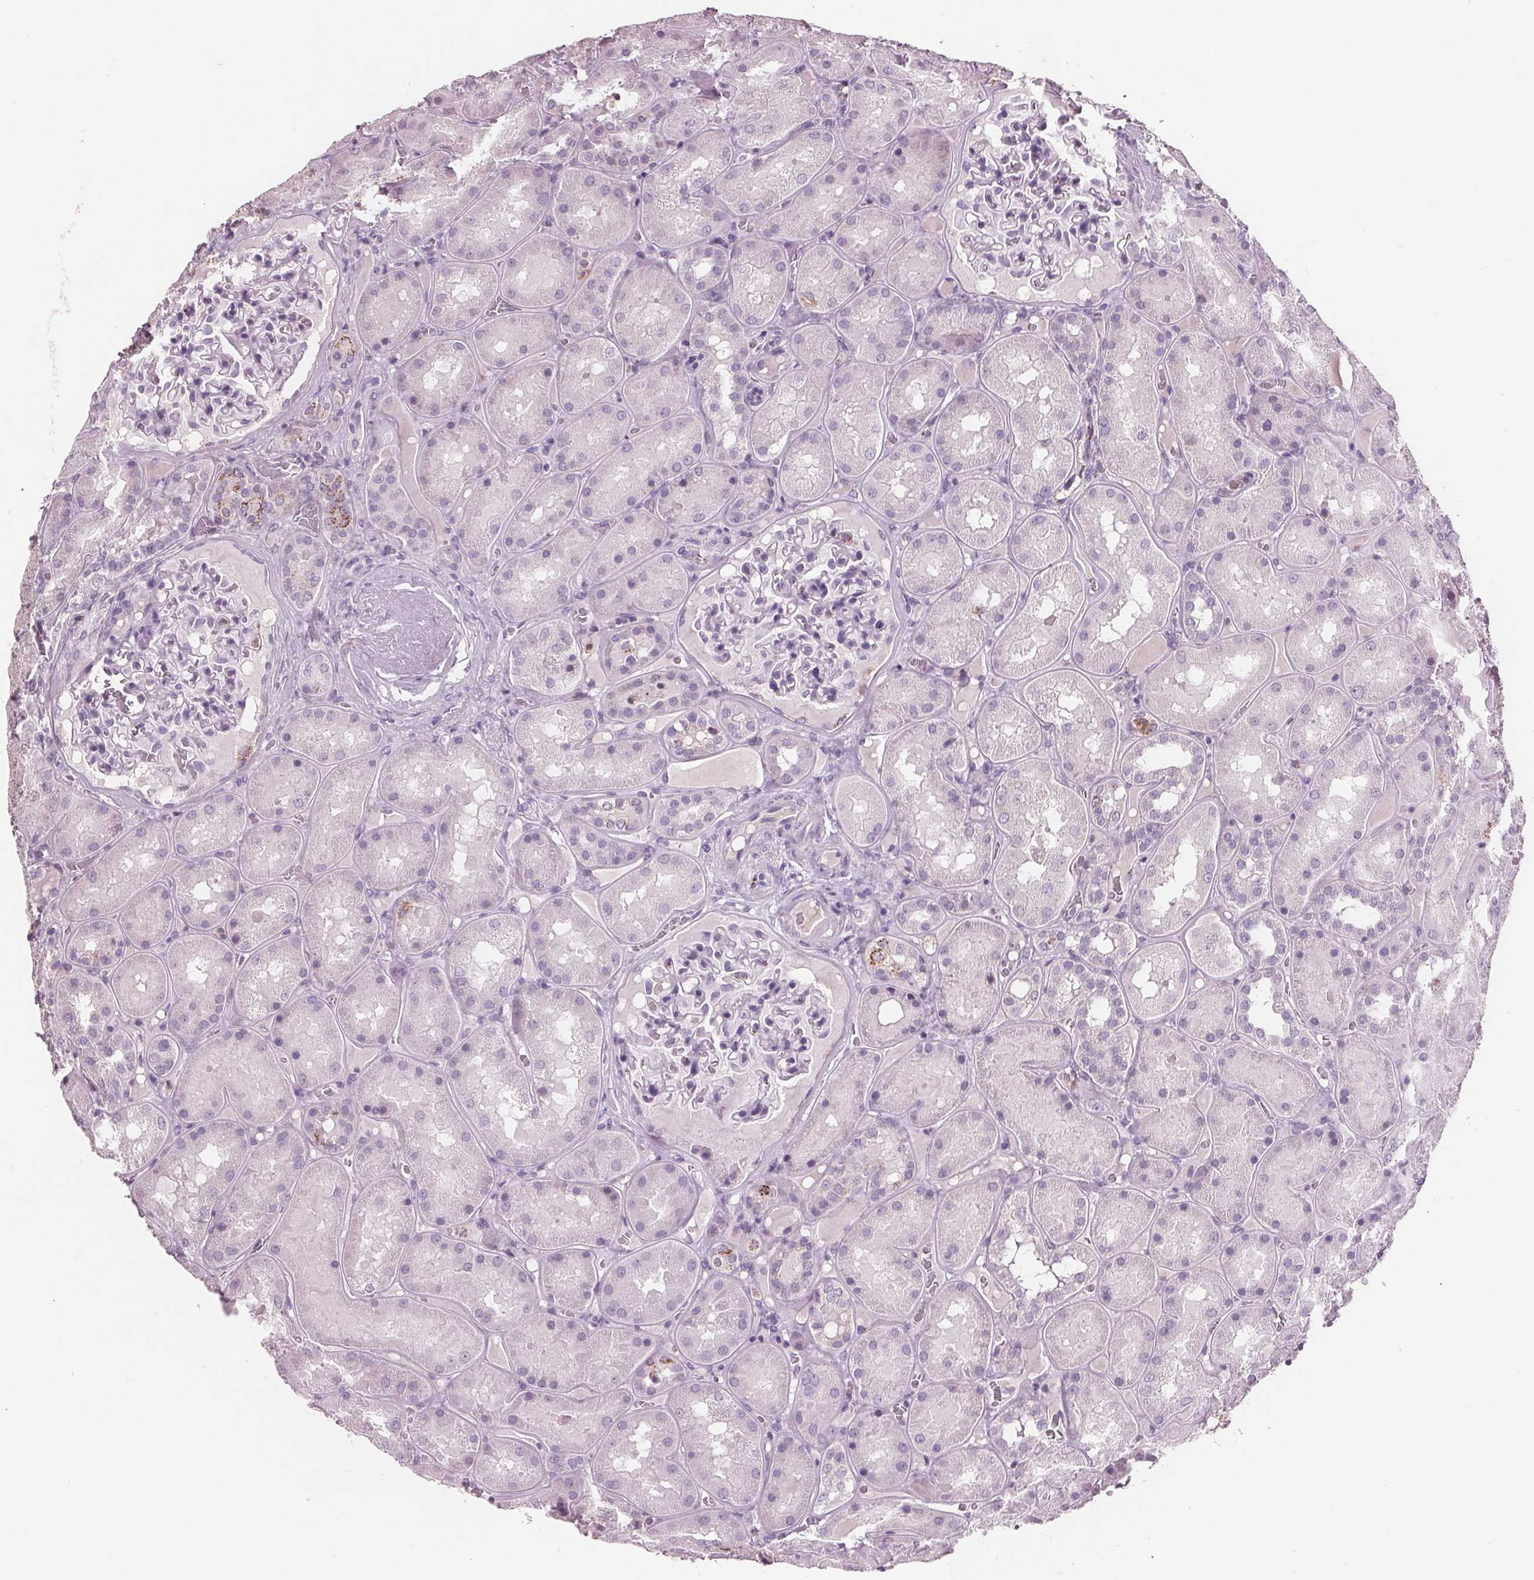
{"staining": {"intensity": "negative", "quantity": "none", "location": "none"}, "tissue": "kidney", "cell_type": "Cells in glomeruli", "image_type": "normal", "snomed": [{"axis": "morphology", "description": "Normal tissue, NOS"}, {"axis": "topography", "description": "Kidney"}], "caption": "Immunohistochemistry (IHC) micrograph of unremarkable human kidney stained for a protein (brown), which reveals no positivity in cells in glomeruli. (Stains: DAB IHC with hematoxylin counter stain, Microscopy: brightfield microscopy at high magnification).", "gene": "PTPN14", "patient": {"sex": "male", "age": 73}}